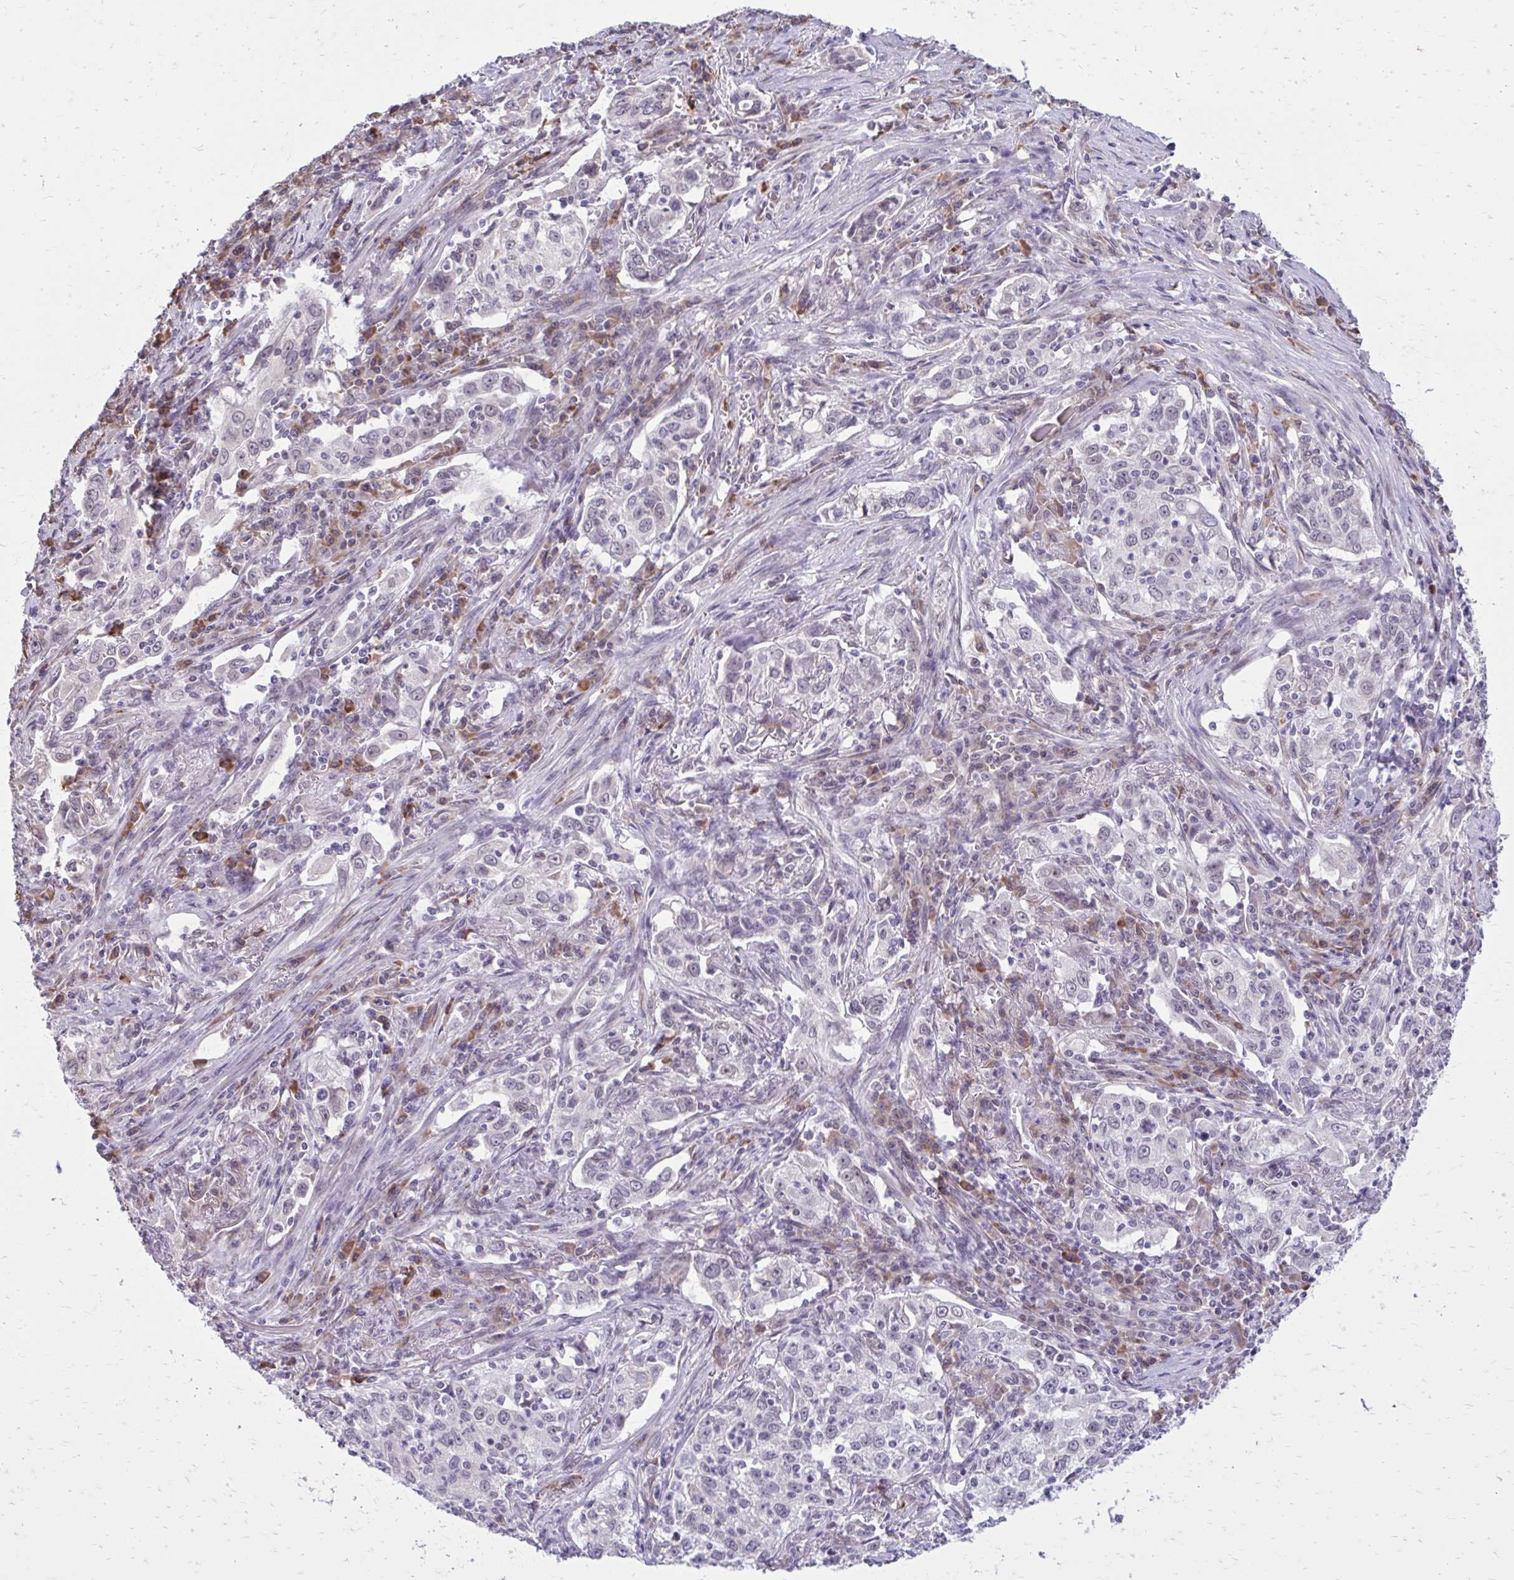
{"staining": {"intensity": "negative", "quantity": "none", "location": "none"}, "tissue": "lung cancer", "cell_type": "Tumor cells", "image_type": "cancer", "snomed": [{"axis": "morphology", "description": "Squamous cell carcinoma, NOS"}, {"axis": "topography", "description": "Lung"}], "caption": "Squamous cell carcinoma (lung) was stained to show a protein in brown. There is no significant expression in tumor cells.", "gene": "PROSER1", "patient": {"sex": "male", "age": 71}}